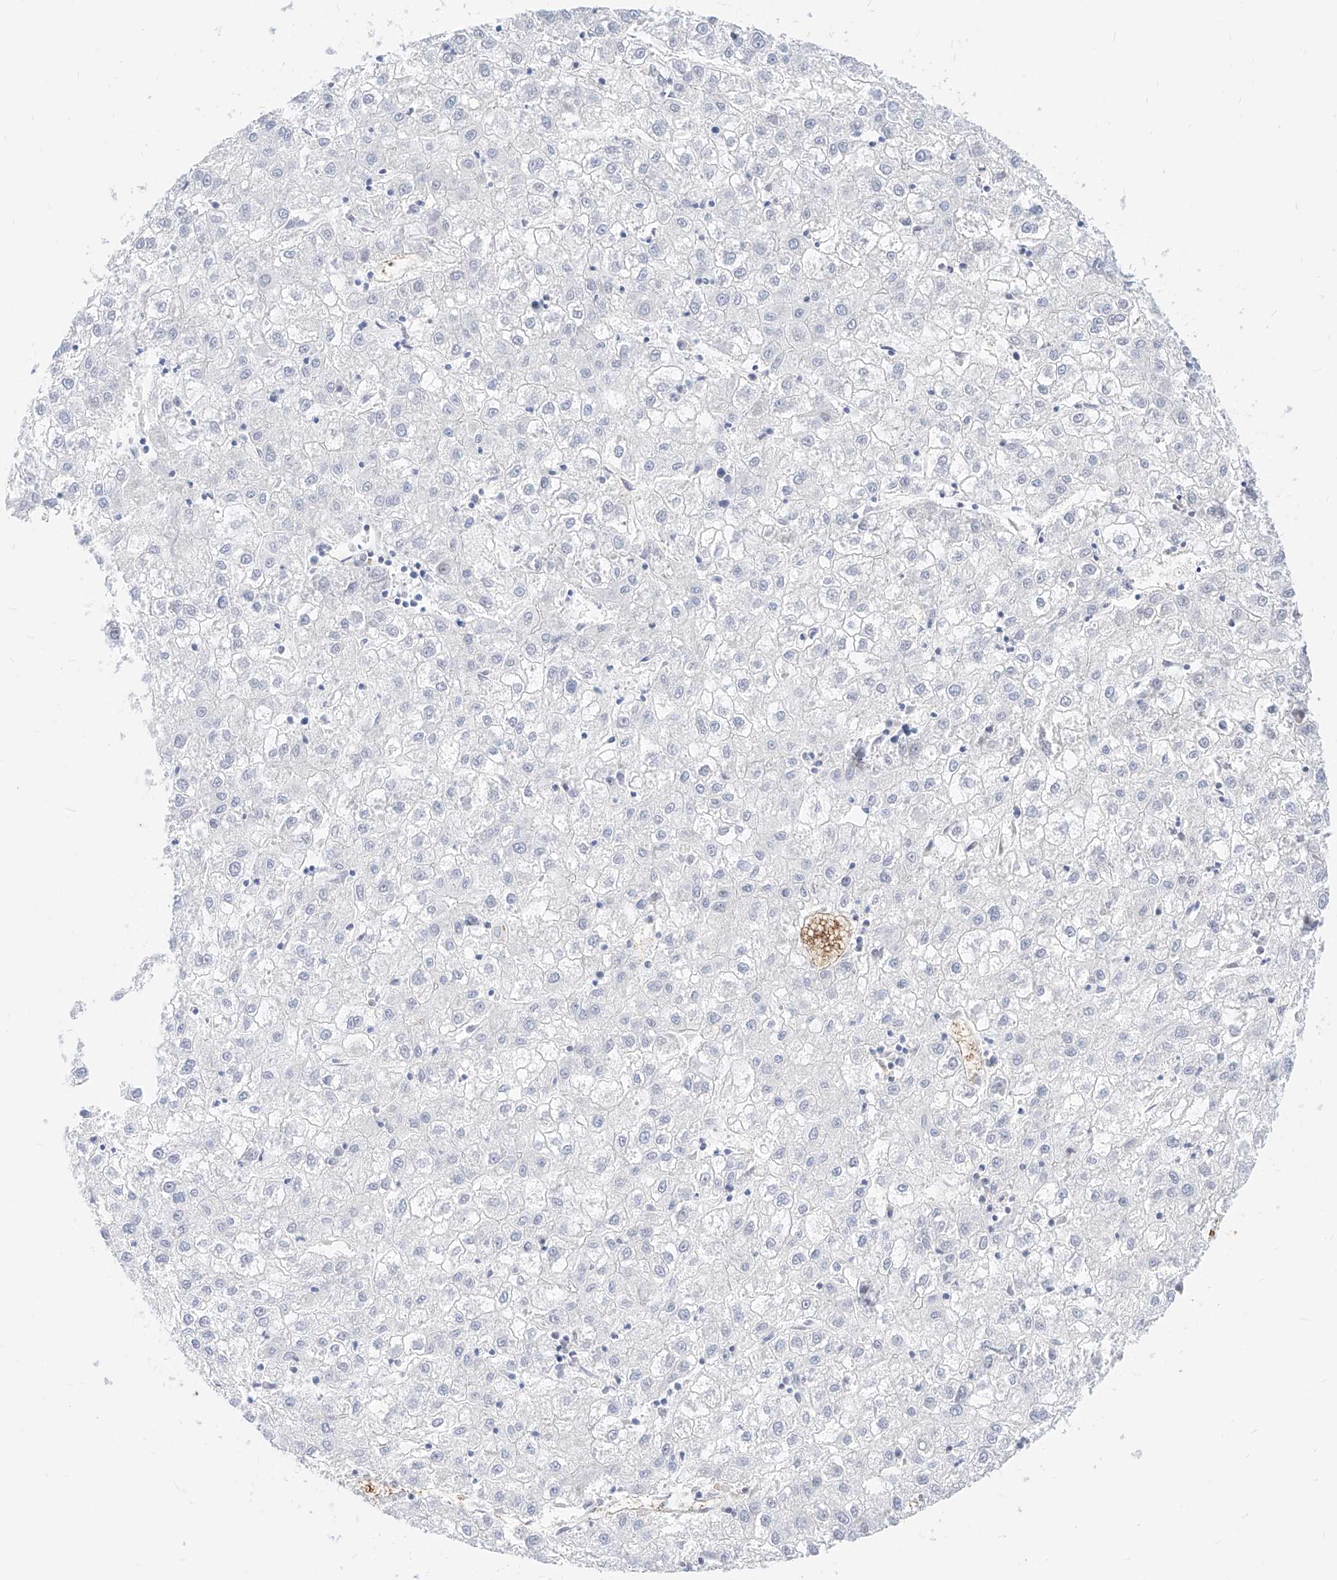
{"staining": {"intensity": "negative", "quantity": "none", "location": "none"}, "tissue": "liver cancer", "cell_type": "Tumor cells", "image_type": "cancer", "snomed": [{"axis": "morphology", "description": "Carcinoma, Hepatocellular, NOS"}, {"axis": "topography", "description": "Liver"}], "caption": "IHC photomicrograph of neoplastic tissue: liver cancer (hepatocellular carcinoma) stained with DAB reveals no significant protein positivity in tumor cells.", "gene": "ZFP42", "patient": {"sex": "male", "age": 72}}